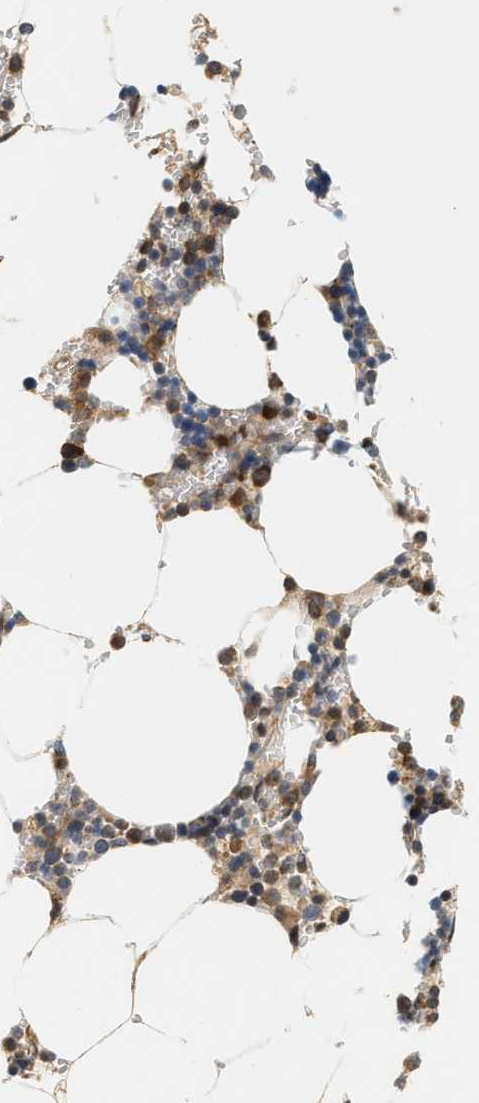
{"staining": {"intensity": "moderate", "quantity": "25%-75%", "location": "cytoplasmic/membranous"}, "tissue": "bone marrow", "cell_type": "Hematopoietic cells", "image_type": "normal", "snomed": [{"axis": "morphology", "description": "Normal tissue, NOS"}, {"axis": "topography", "description": "Bone marrow"}], "caption": "Protein expression analysis of unremarkable human bone marrow reveals moderate cytoplasmic/membranous staining in approximately 25%-75% of hematopoietic cells. Nuclei are stained in blue.", "gene": "GIGYF1", "patient": {"sex": "male", "age": 70}}